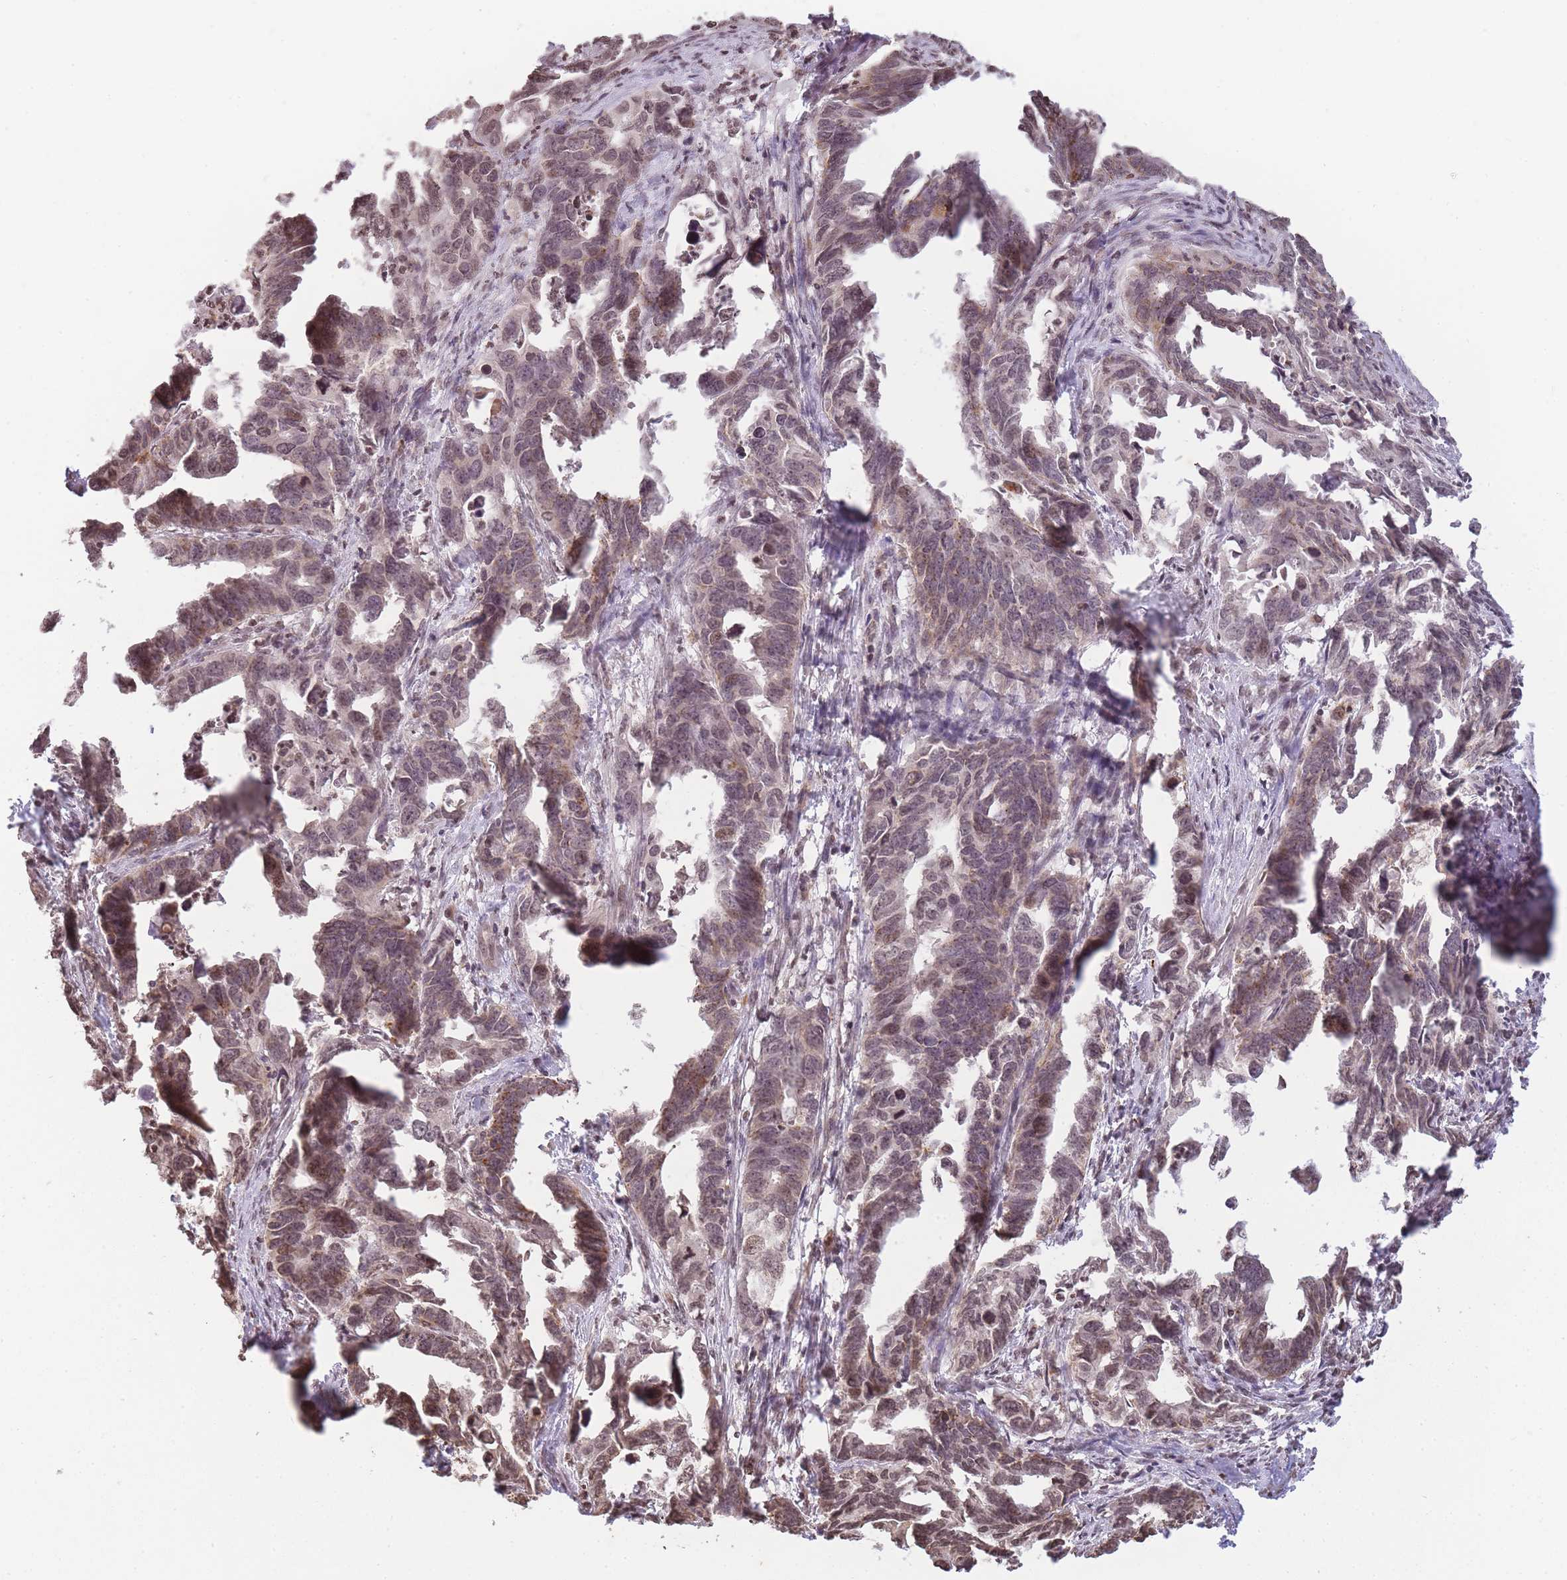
{"staining": {"intensity": "moderate", "quantity": "25%-75%", "location": "nuclear"}, "tissue": "endometrial cancer", "cell_type": "Tumor cells", "image_type": "cancer", "snomed": [{"axis": "morphology", "description": "Adenocarcinoma, NOS"}, {"axis": "topography", "description": "Endometrium"}], "caption": "DAB (3,3'-diaminobenzidine) immunohistochemical staining of human endometrial cancer (adenocarcinoma) shows moderate nuclear protein staining in about 25%-75% of tumor cells.", "gene": "WWTR1", "patient": {"sex": "female", "age": 65}}